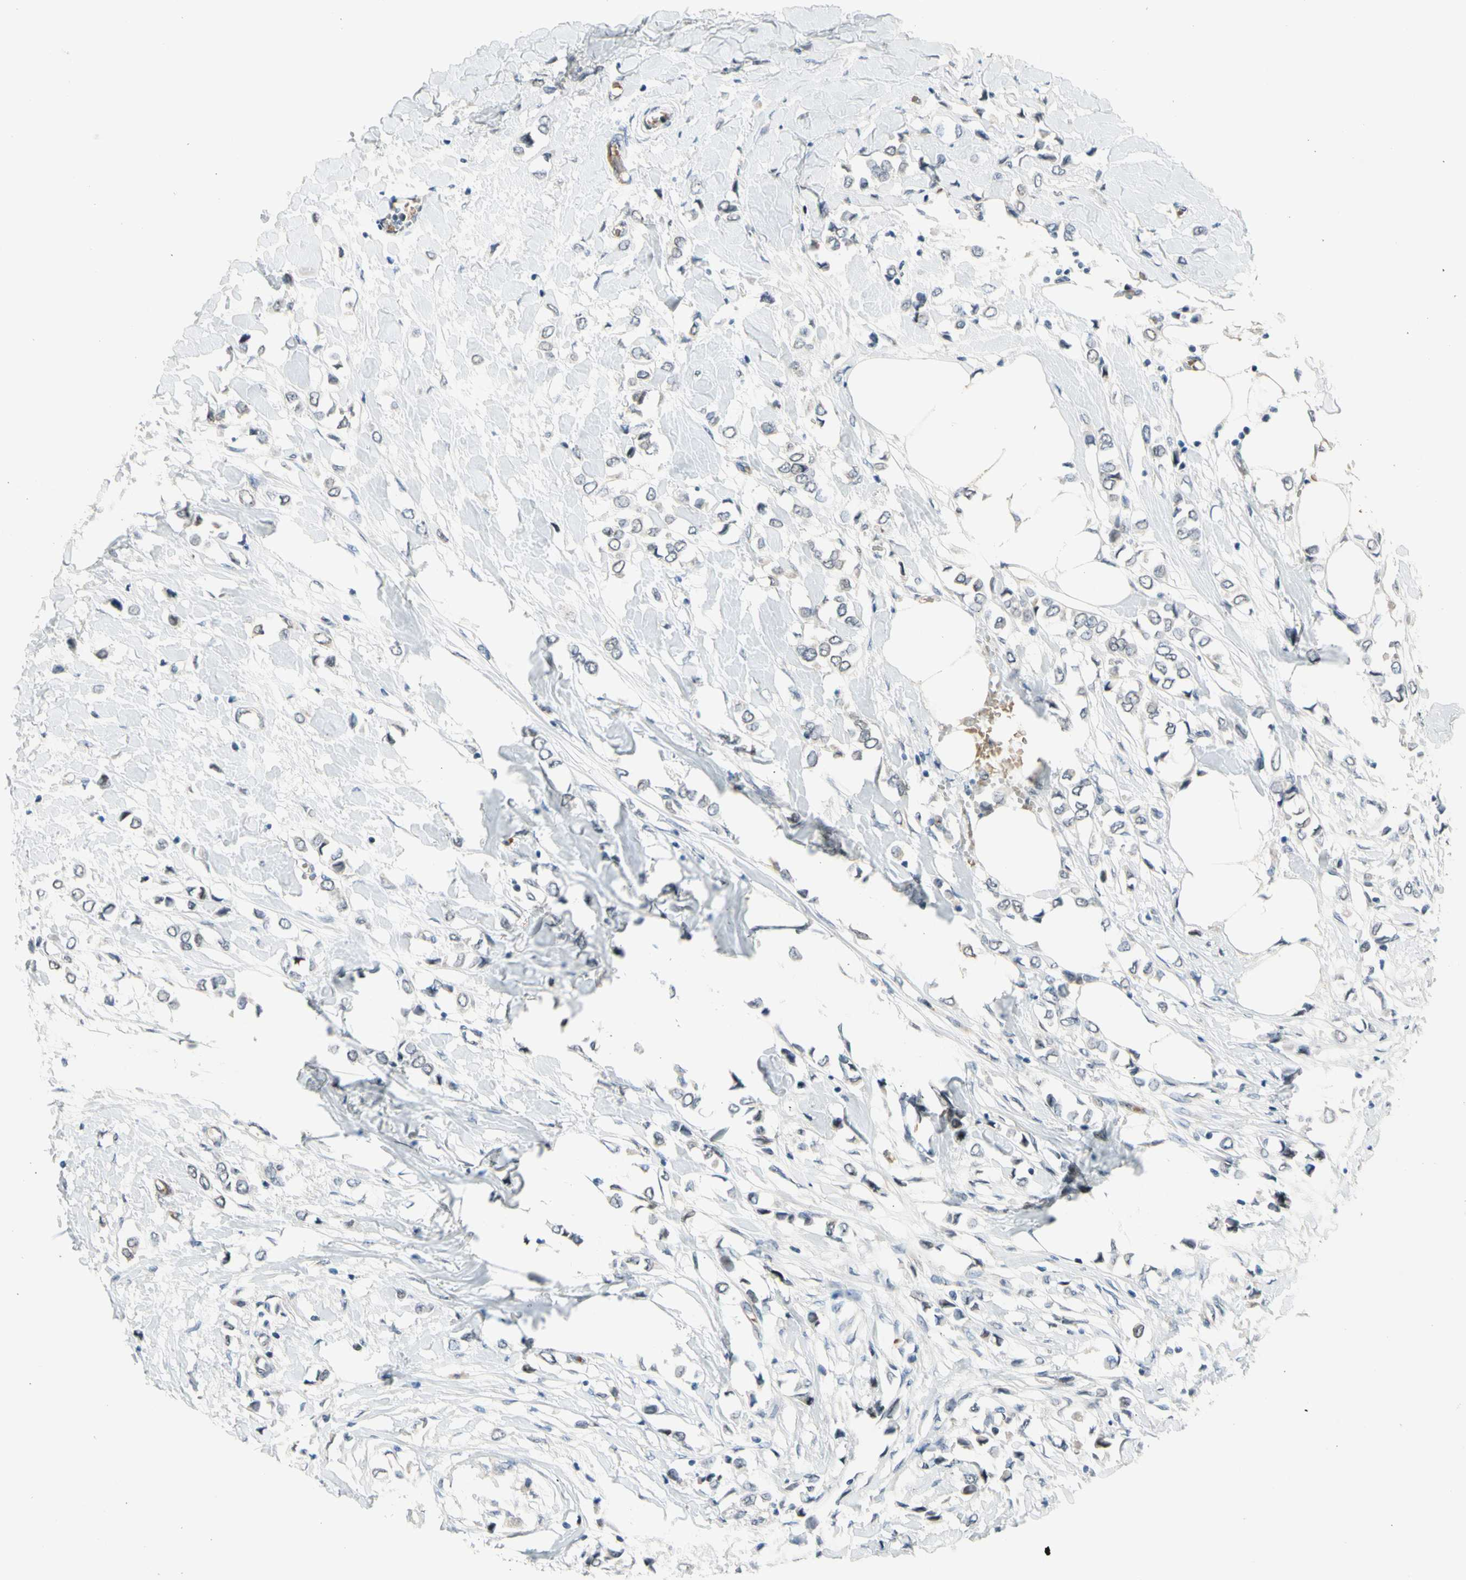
{"staining": {"intensity": "negative", "quantity": "none", "location": "none"}, "tissue": "breast cancer", "cell_type": "Tumor cells", "image_type": "cancer", "snomed": [{"axis": "morphology", "description": "Lobular carcinoma"}, {"axis": "topography", "description": "Breast"}], "caption": "DAB immunohistochemical staining of human breast cancer shows no significant expression in tumor cells. (Brightfield microscopy of DAB (3,3'-diaminobenzidine) IHC at high magnification).", "gene": "ZNF184", "patient": {"sex": "female", "age": 51}}